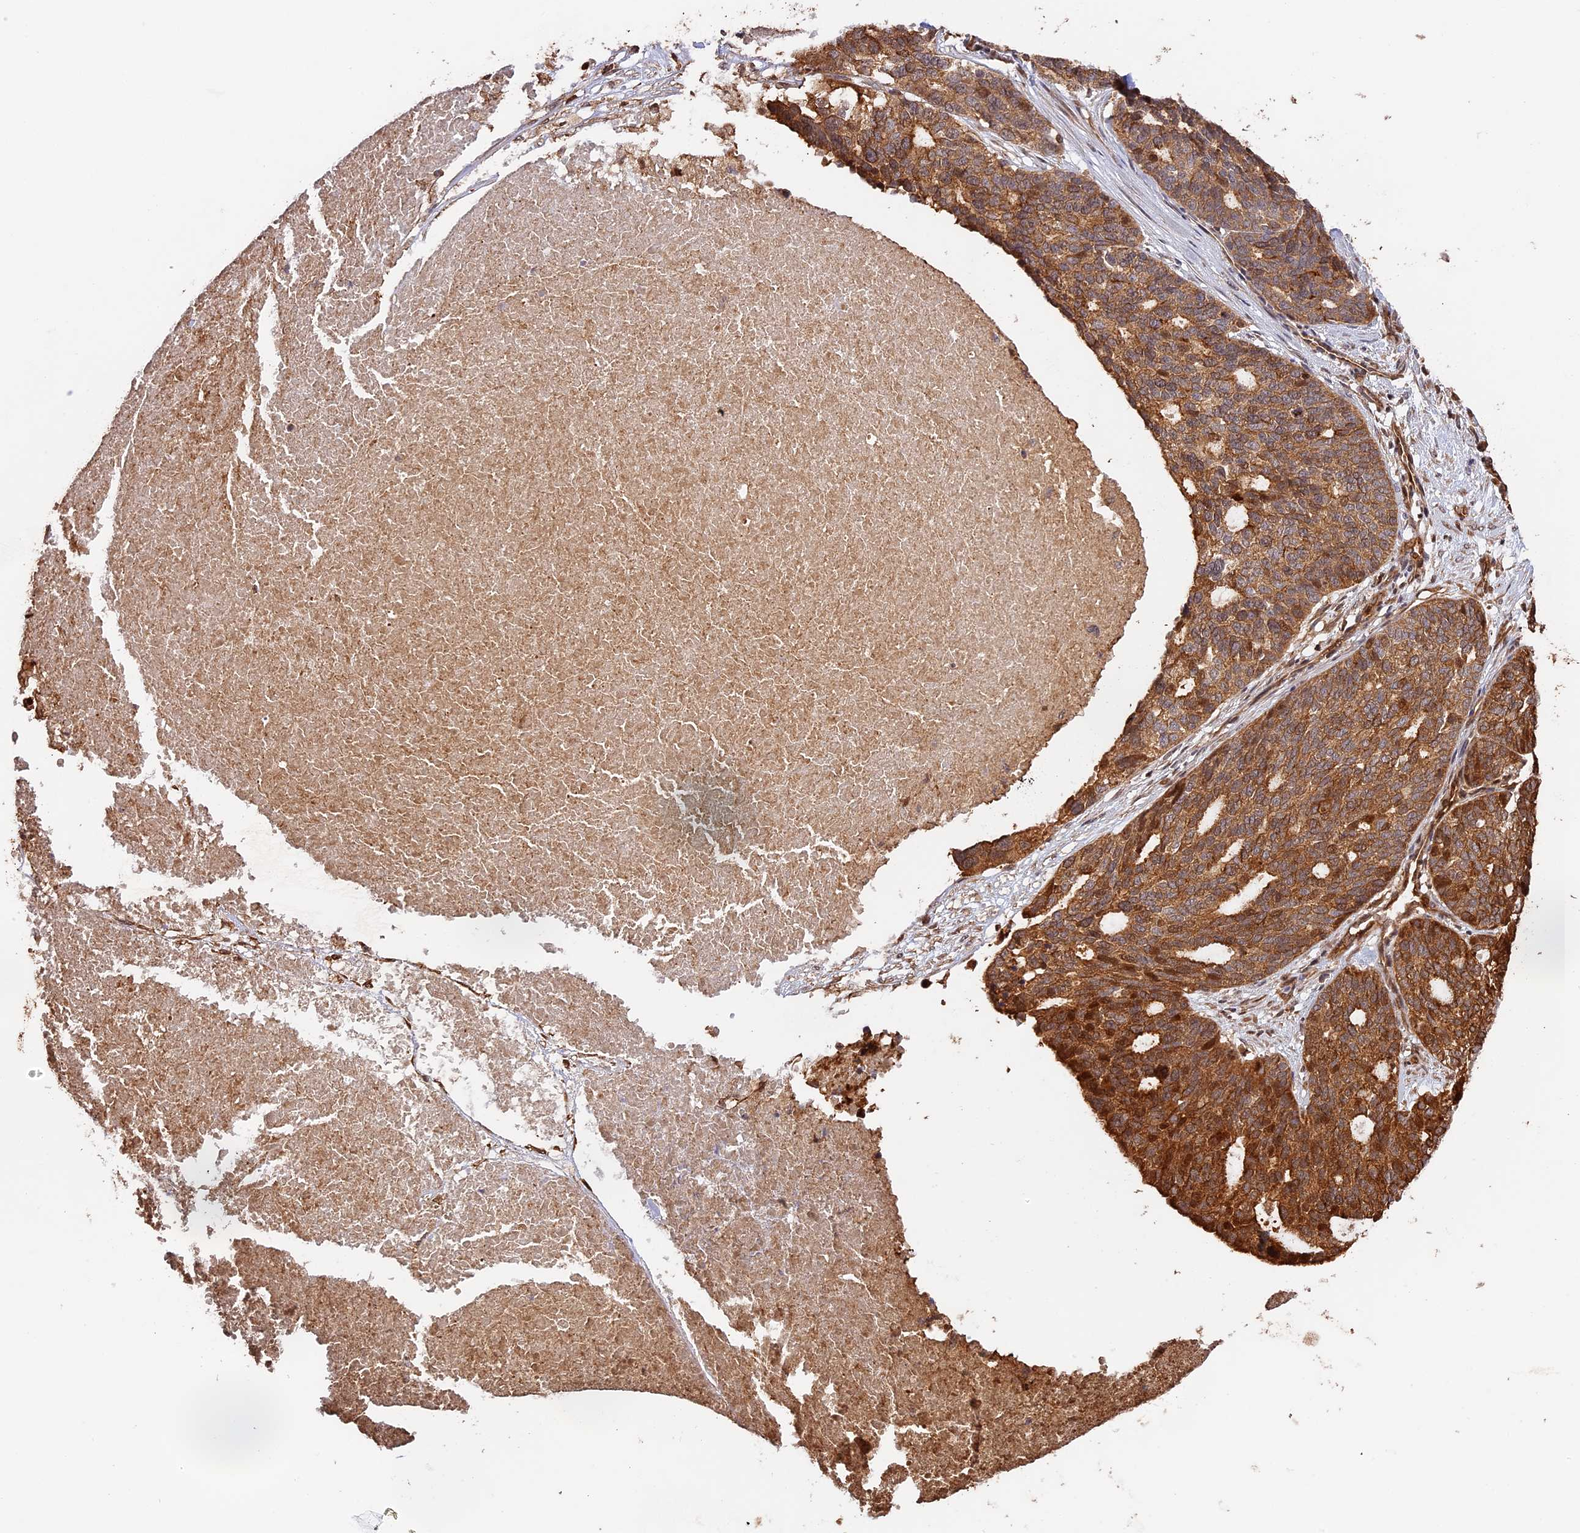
{"staining": {"intensity": "strong", "quantity": "25%-75%", "location": "cytoplasmic/membranous"}, "tissue": "ovarian cancer", "cell_type": "Tumor cells", "image_type": "cancer", "snomed": [{"axis": "morphology", "description": "Cystadenocarcinoma, serous, NOS"}, {"axis": "topography", "description": "Ovary"}], "caption": "Tumor cells exhibit high levels of strong cytoplasmic/membranous staining in about 25%-75% of cells in human serous cystadenocarcinoma (ovarian).", "gene": "PPP1R37", "patient": {"sex": "female", "age": 59}}